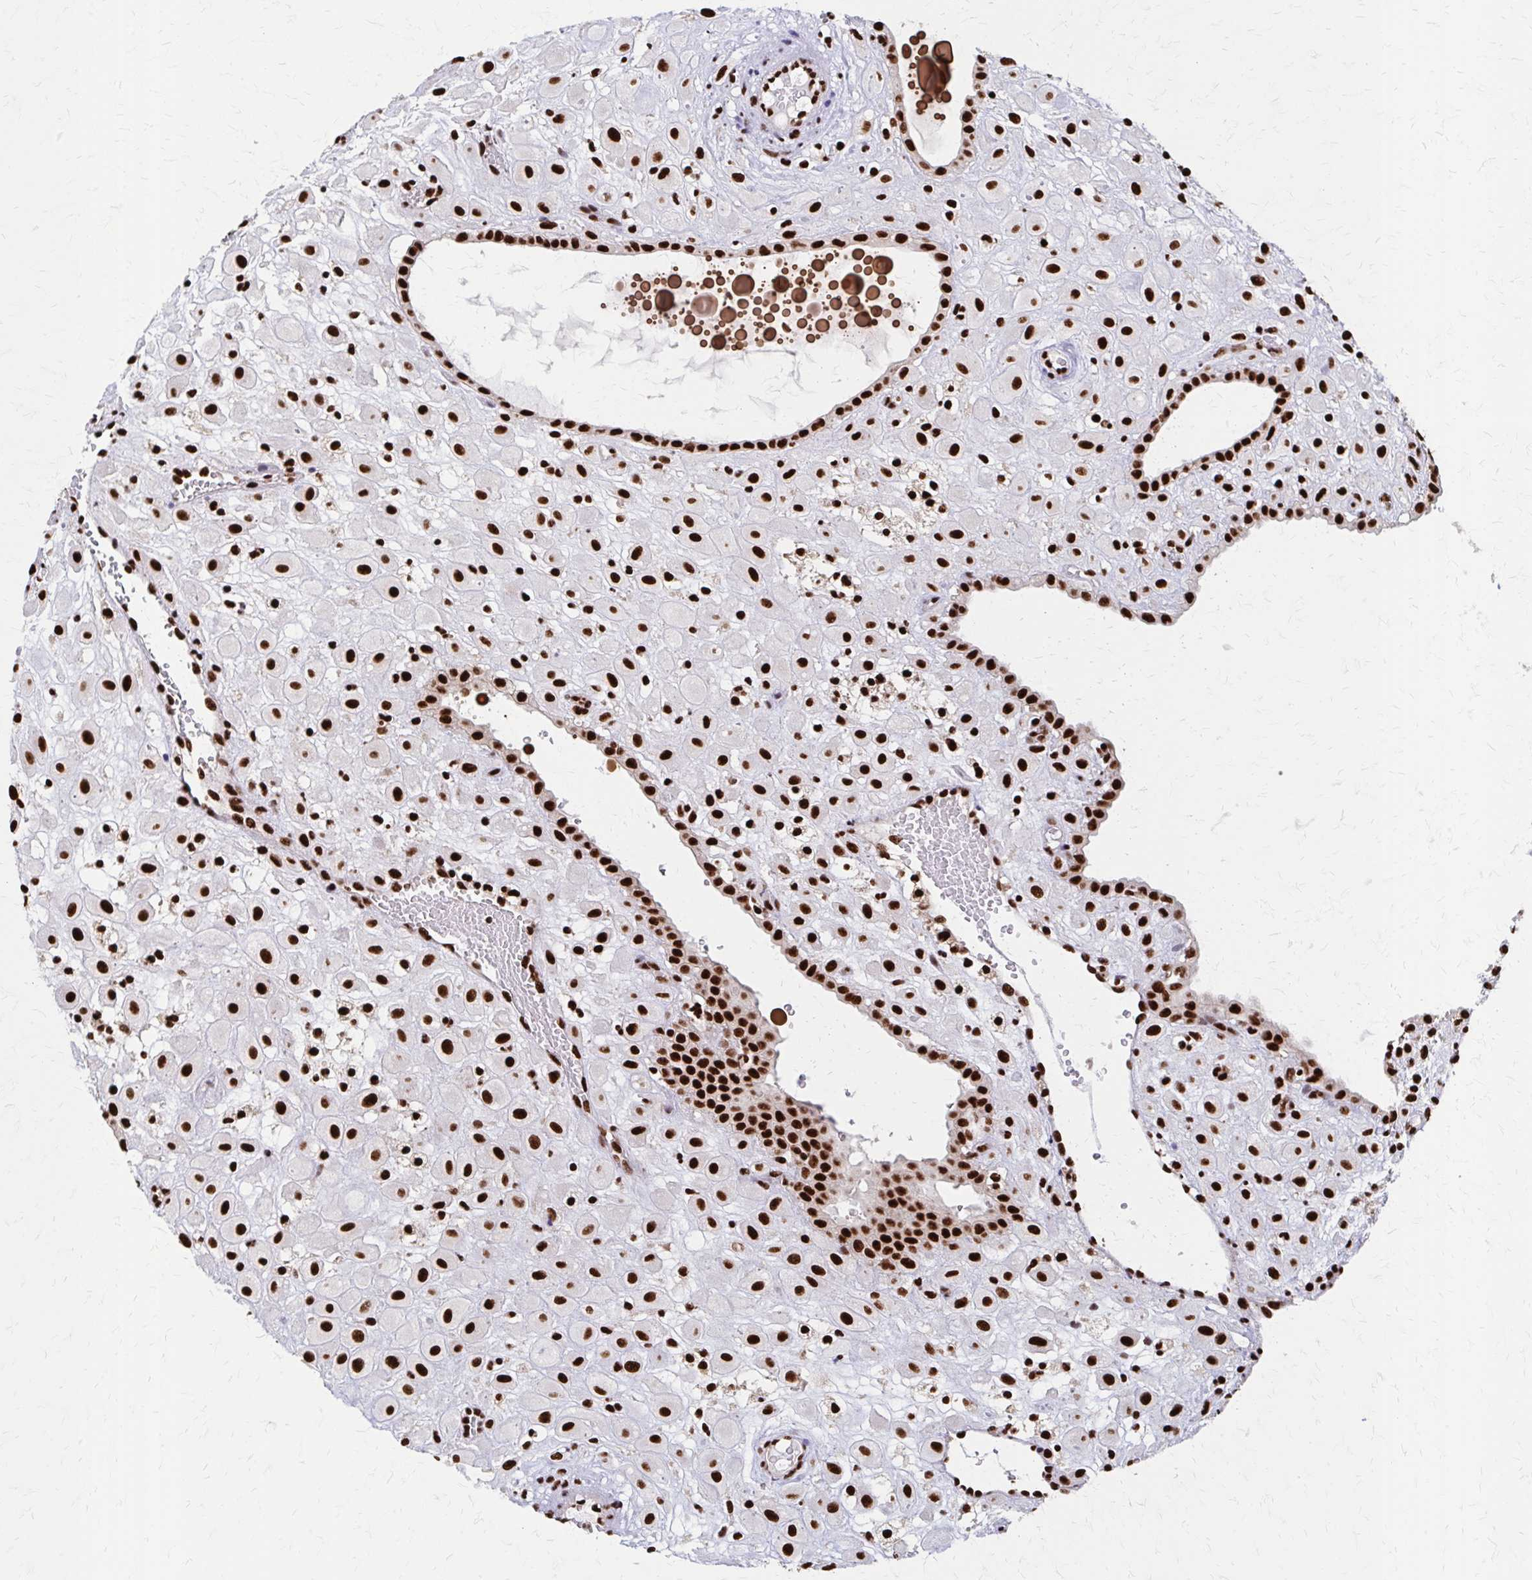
{"staining": {"intensity": "strong", "quantity": ">75%", "location": "nuclear"}, "tissue": "placenta", "cell_type": "Decidual cells", "image_type": "normal", "snomed": [{"axis": "morphology", "description": "Normal tissue, NOS"}, {"axis": "topography", "description": "Placenta"}], "caption": "A micrograph showing strong nuclear positivity in approximately >75% of decidual cells in benign placenta, as visualized by brown immunohistochemical staining.", "gene": "CNKSR3", "patient": {"sex": "female", "age": 24}}